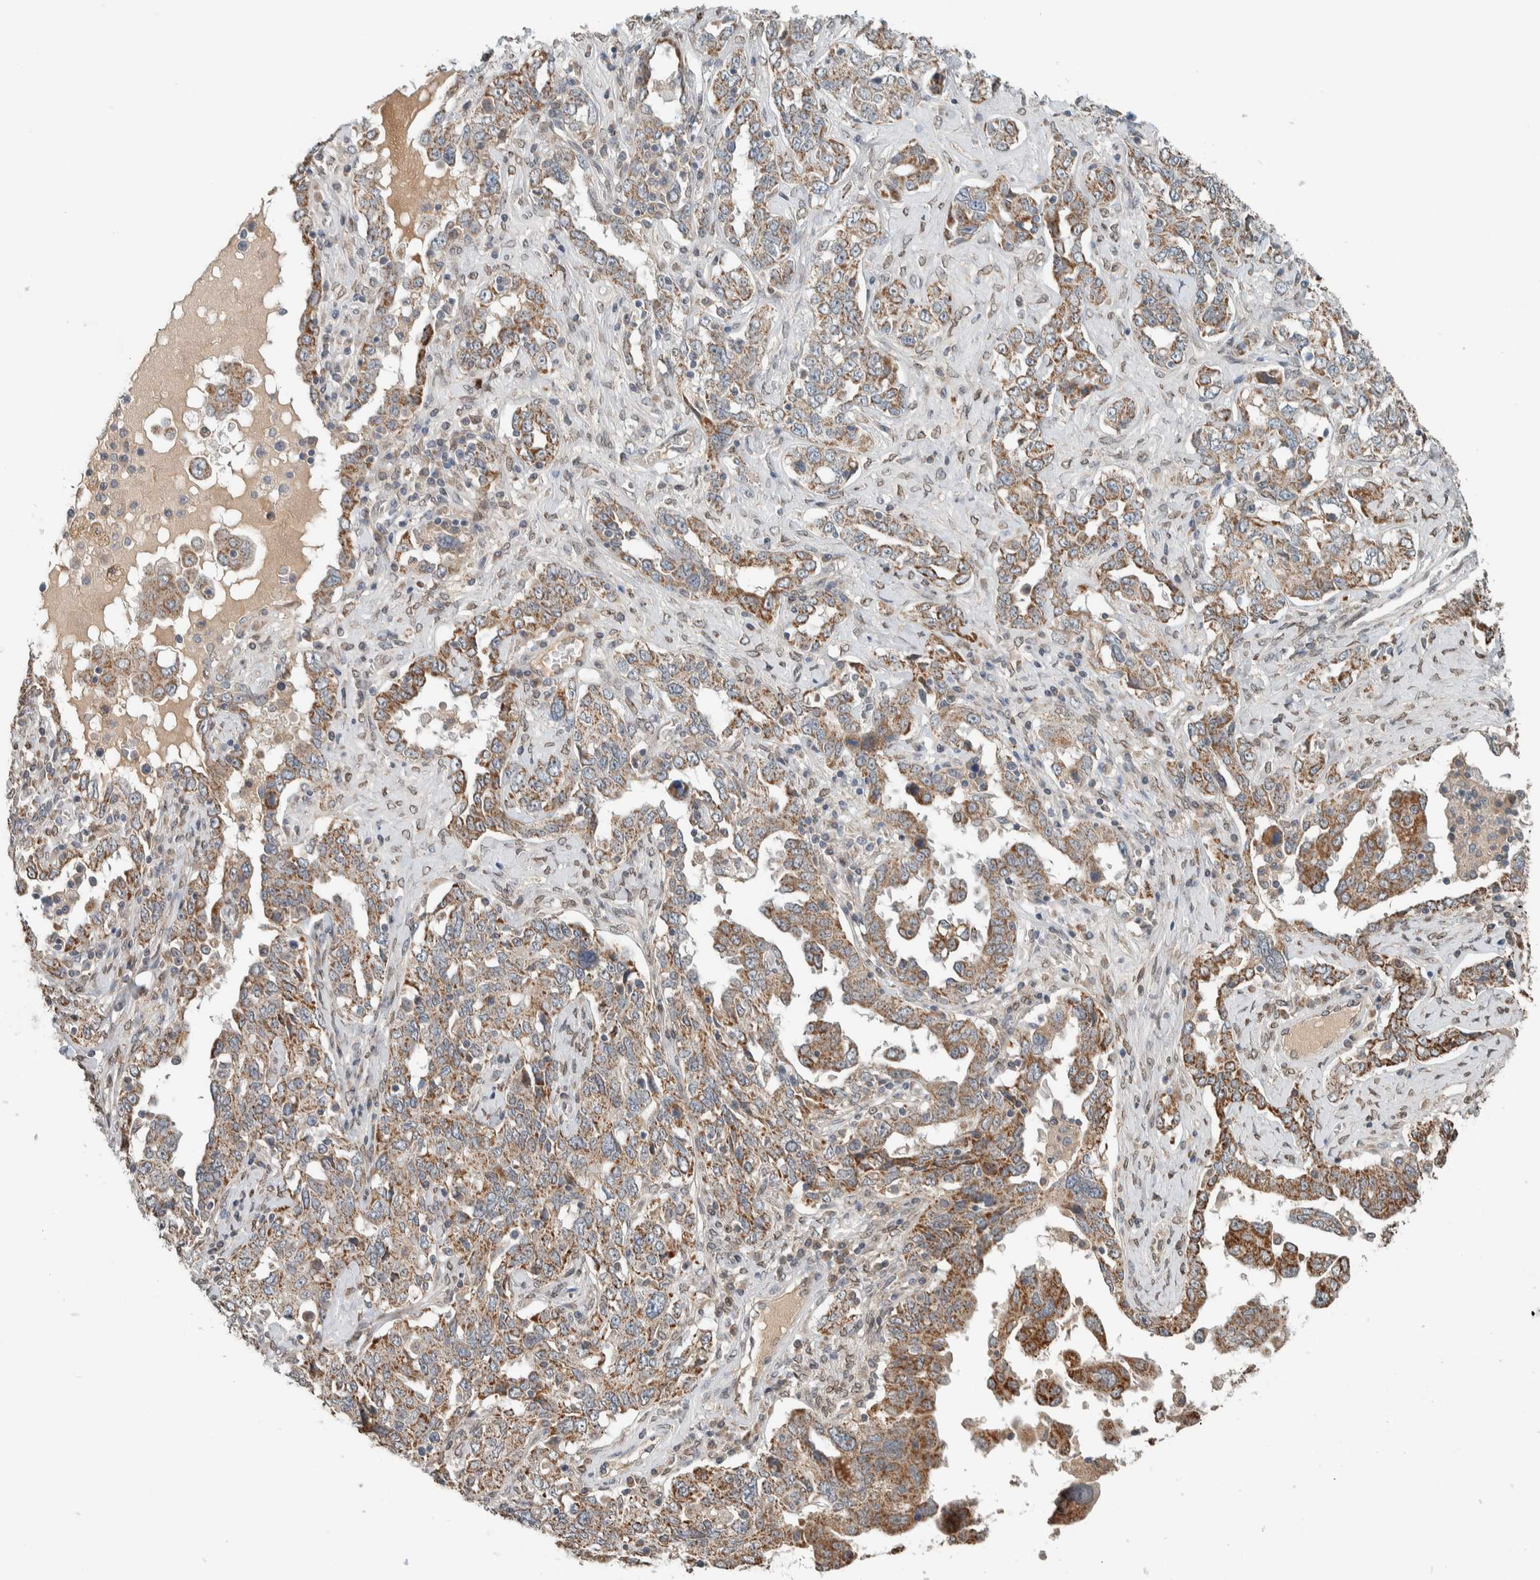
{"staining": {"intensity": "moderate", "quantity": ">75%", "location": "cytoplasmic/membranous"}, "tissue": "ovarian cancer", "cell_type": "Tumor cells", "image_type": "cancer", "snomed": [{"axis": "morphology", "description": "Carcinoma, endometroid"}, {"axis": "topography", "description": "Ovary"}], "caption": "Human ovarian endometroid carcinoma stained for a protein (brown) shows moderate cytoplasmic/membranous positive positivity in approximately >75% of tumor cells.", "gene": "NBR1", "patient": {"sex": "female", "age": 62}}